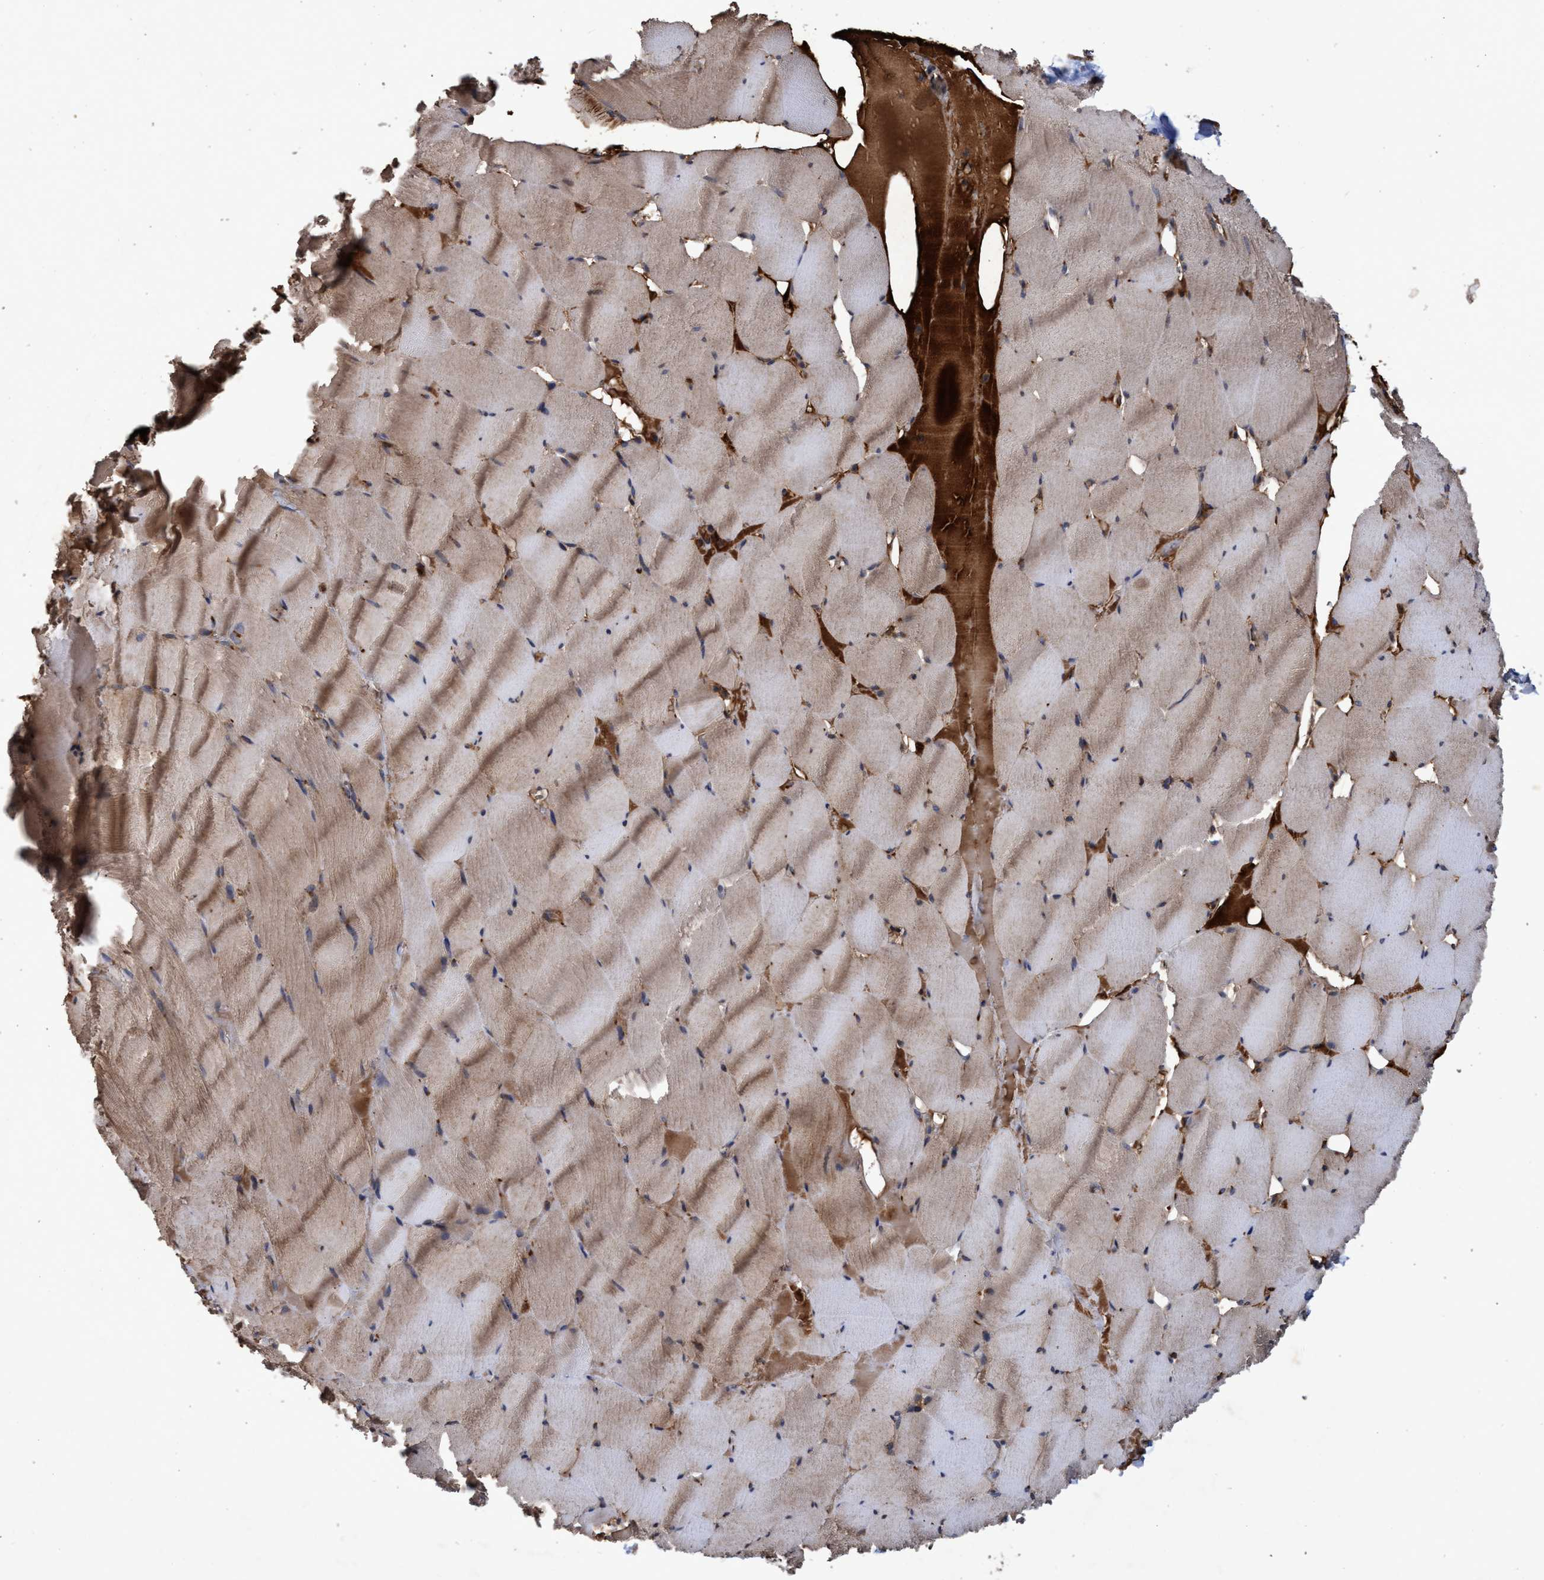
{"staining": {"intensity": "weak", "quantity": ">75%", "location": "cytoplasmic/membranous"}, "tissue": "skeletal muscle", "cell_type": "Myocytes", "image_type": "normal", "snomed": [{"axis": "morphology", "description": "Normal tissue, NOS"}, {"axis": "topography", "description": "Skeletal muscle"}], "caption": "Skeletal muscle stained for a protein reveals weak cytoplasmic/membranous positivity in myocytes.", "gene": "CHMP6", "patient": {"sex": "male", "age": 62}}